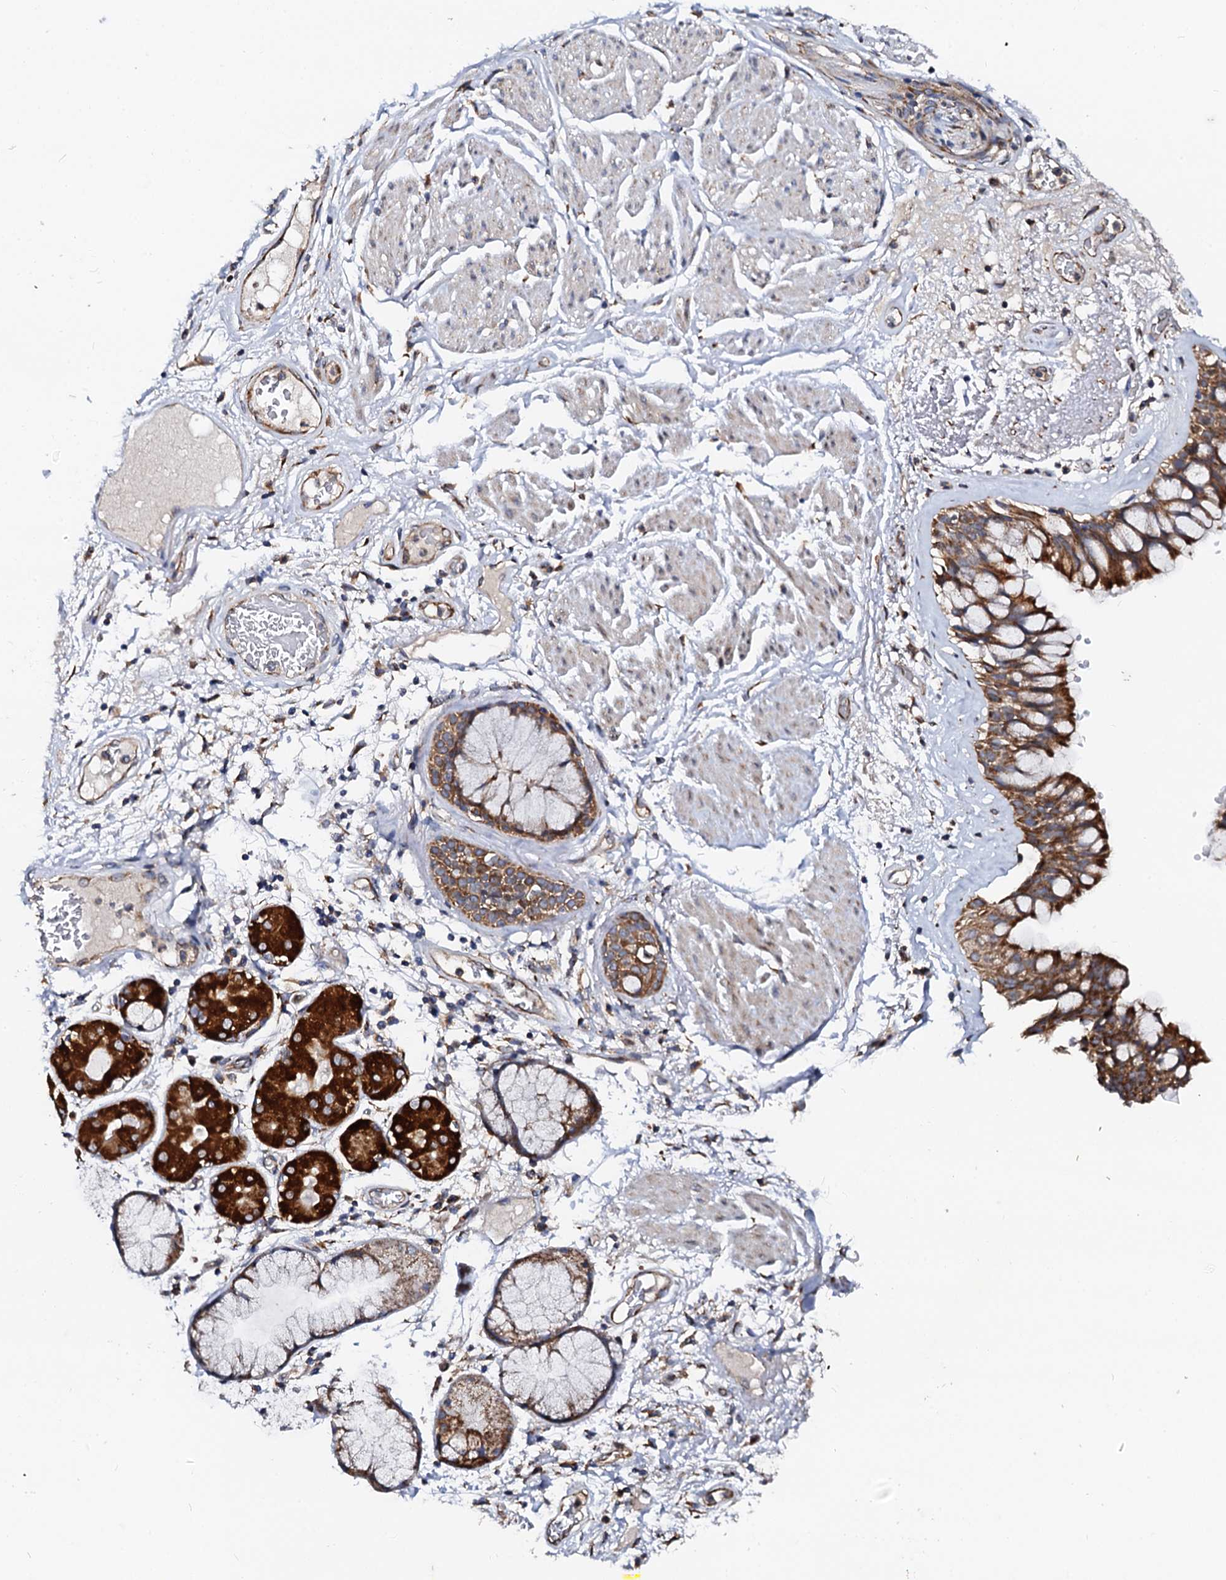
{"staining": {"intensity": "moderate", "quantity": "25%-75%", "location": "cytoplasmic/membranous"}, "tissue": "adipose tissue", "cell_type": "Adipocytes", "image_type": "normal", "snomed": [{"axis": "morphology", "description": "Normal tissue, NOS"}, {"axis": "topography", "description": "Bronchus"}], "caption": "Immunohistochemical staining of benign human adipose tissue shows medium levels of moderate cytoplasmic/membranous staining in approximately 25%-75% of adipocytes.", "gene": "UBE3C", "patient": {"sex": "male", "age": 66}}